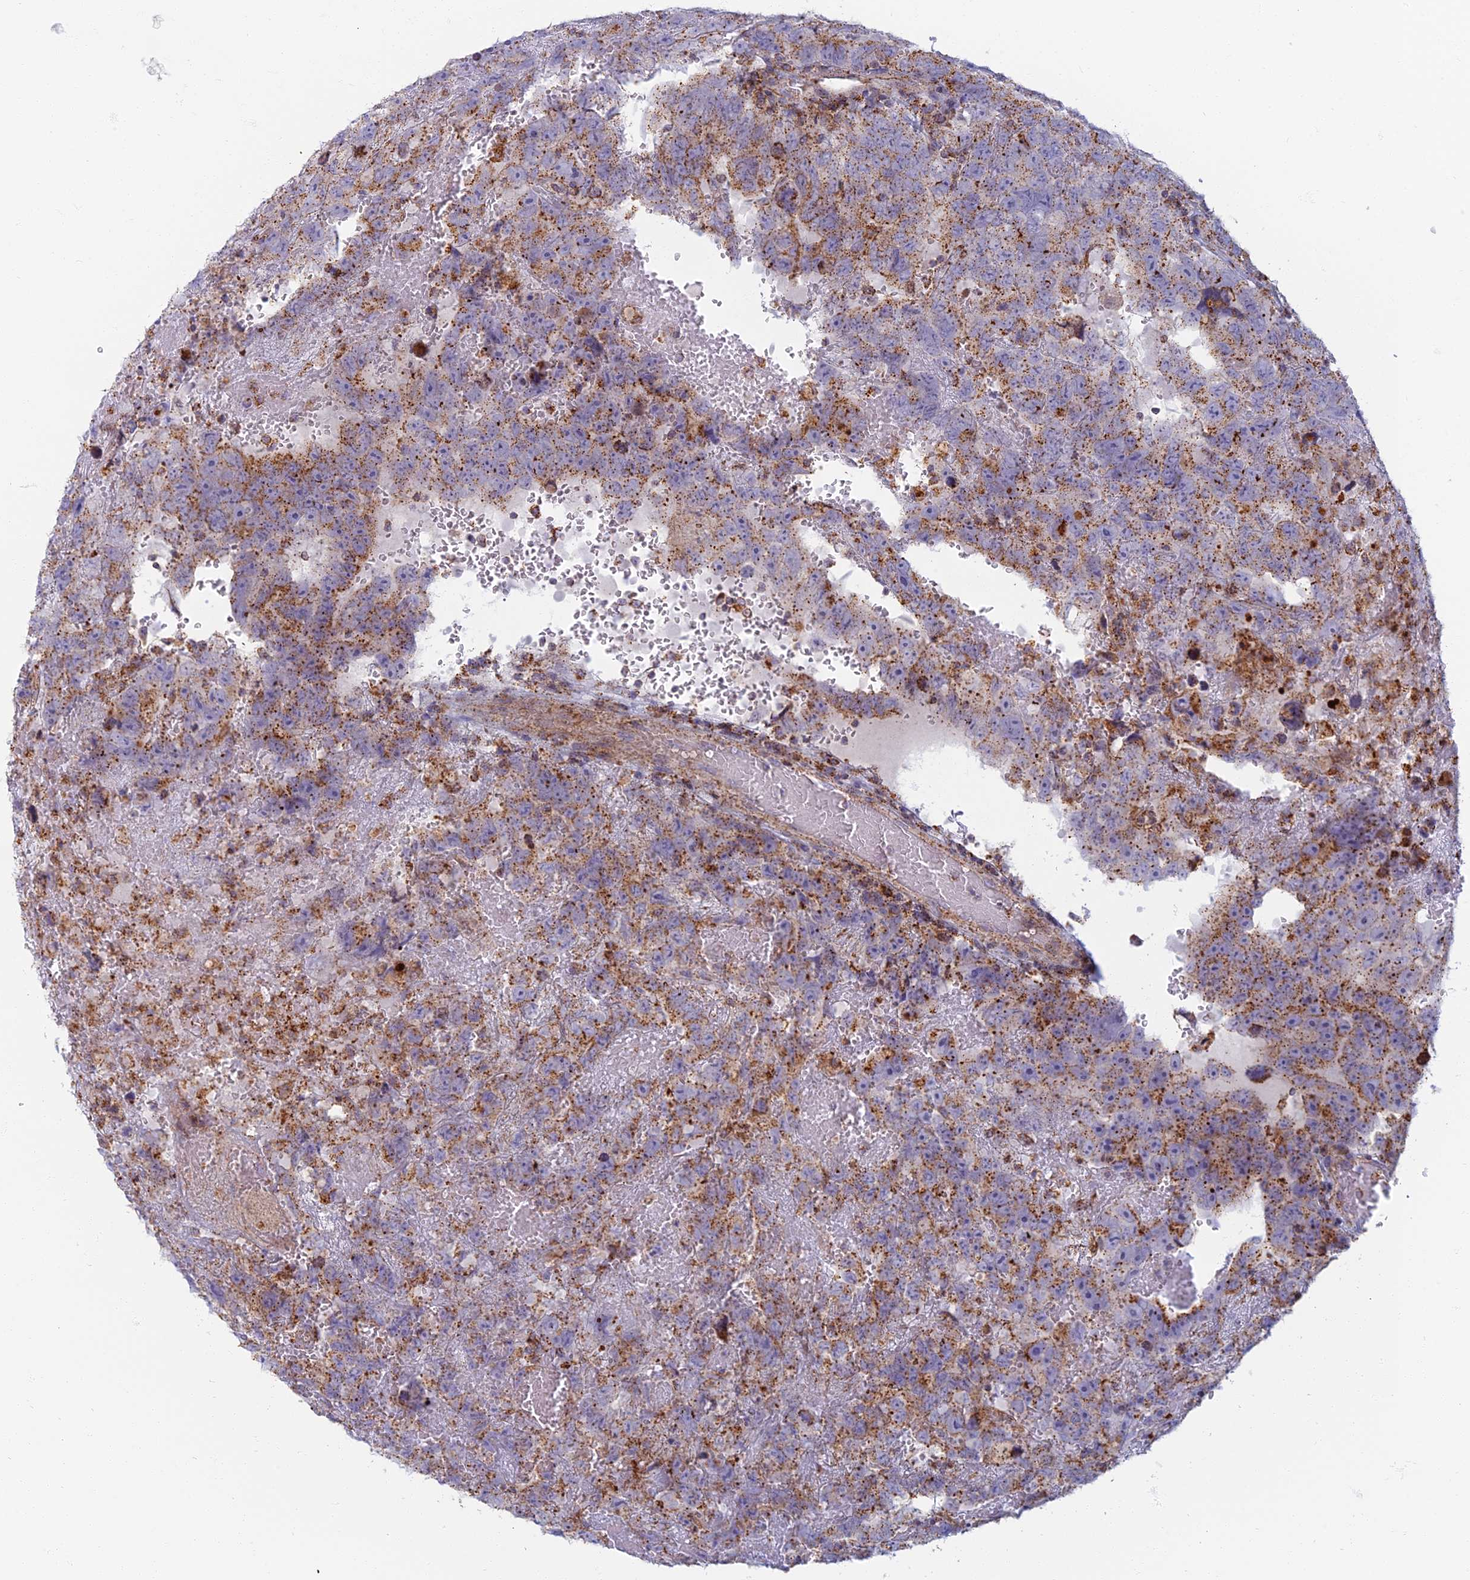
{"staining": {"intensity": "moderate", "quantity": "25%-75%", "location": "cytoplasmic/membranous"}, "tissue": "testis cancer", "cell_type": "Tumor cells", "image_type": "cancer", "snomed": [{"axis": "morphology", "description": "Carcinoma, Embryonal, NOS"}, {"axis": "topography", "description": "Testis"}], "caption": "Tumor cells reveal moderate cytoplasmic/membranous positivity in approximately 25%-75% of cells in testis embryonal carcinoma.", "gene": "CHMP4B", "patient": {"sex": "male", "age": 45}}